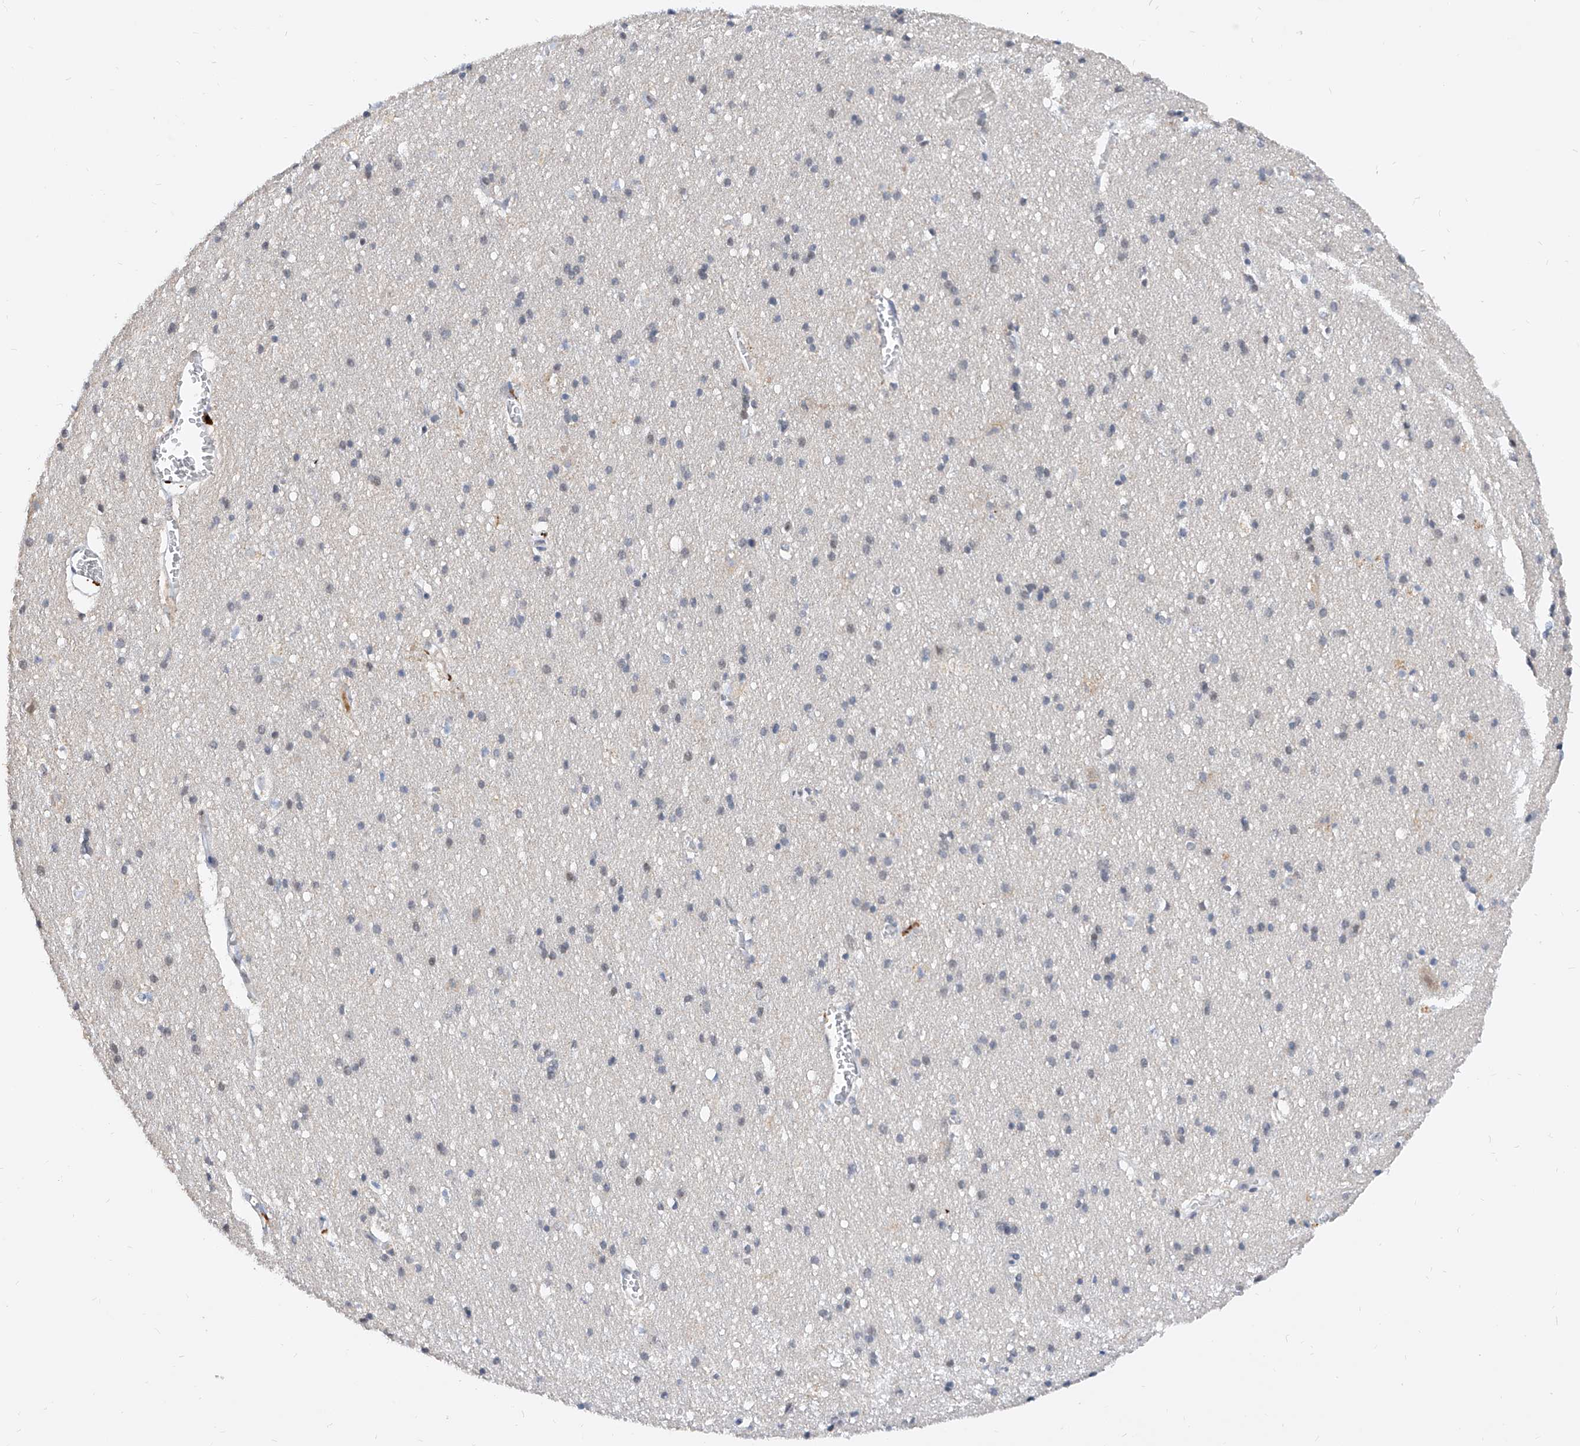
{"staining": {"intensity": "negative", "quantity": "none", "location": "none"}, "tissue": "cerebral cortex", "cell_type": "Endothelial cells", "image_type": "normal", "snomed": [{"axis": "morphology", "description": "Normal tissue, NOS"}, {"axis": "topography", "description": "Cerebral cortex"}], "caption": "An immunohistochemistry (IHC) histopathology image of benign cerebral cortex is shown. There is no staining in endothelial cells of cerebral cortex. (DAB (3,3'-diaminobenzidine) immunohistochemistry visualized using brightfield microscopy, high magnification).", "gene": "CARMIL3", "patient": {"sex": "male", "age": 54}}